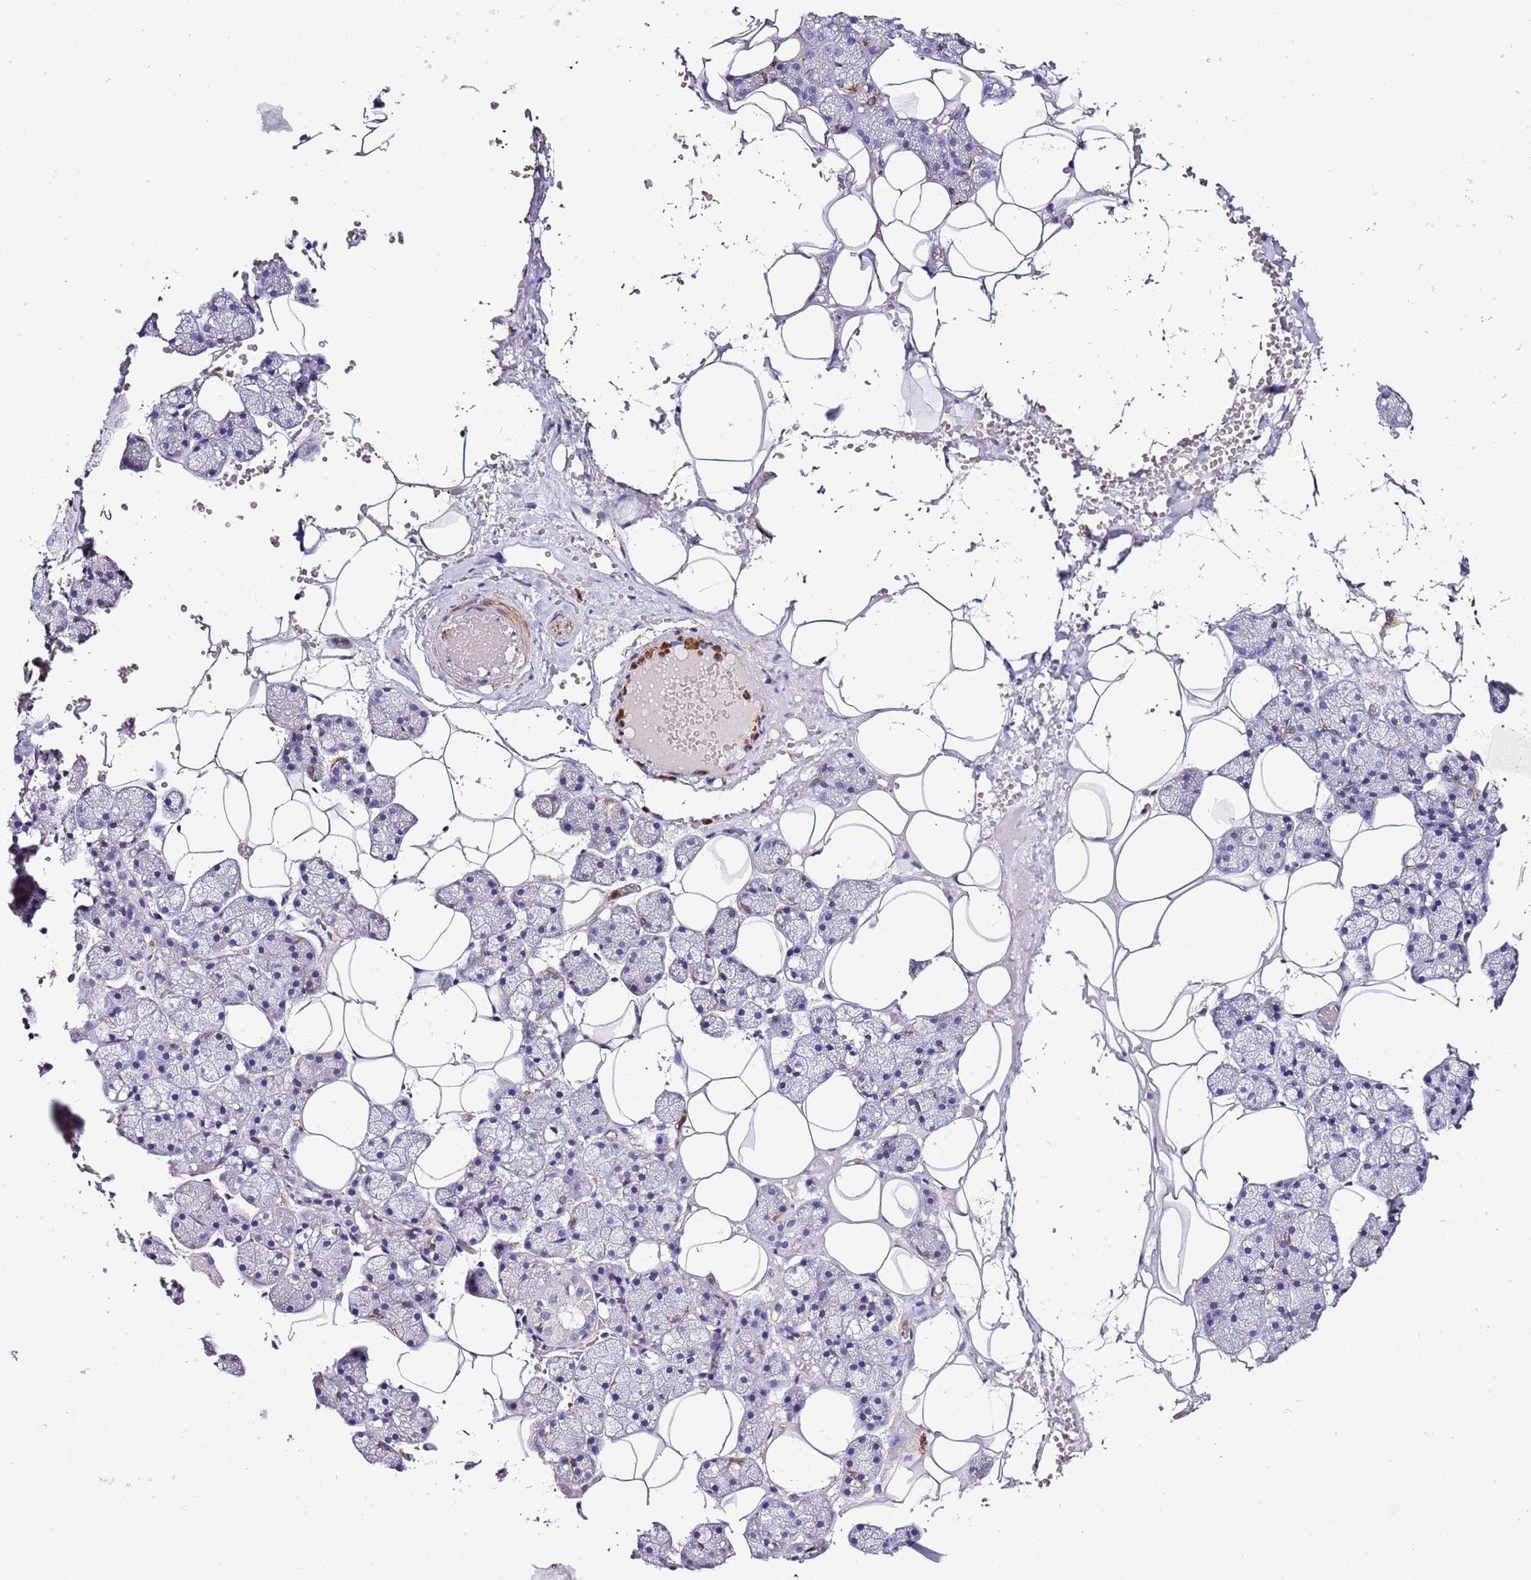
{"staining": {"intensity": "negative", "quantity": "none", "location": "none"}, "tissue": "salivary gland", "cell_type": "Glandular cells", "image_type": "normal", "snomed": [{"axis": "morphology", "description": "Normal tissue, NOS"}, {"axis": "topography", "description": "Salivary gland"}], "caption": "High power microscopy micrograph of an immunohistochemistry (IHC) image of benign salivary gland, revealing no significant expression in glandular cells.", "gene": "FAM174C", "patient": {"sex": "female", "age": 33}}